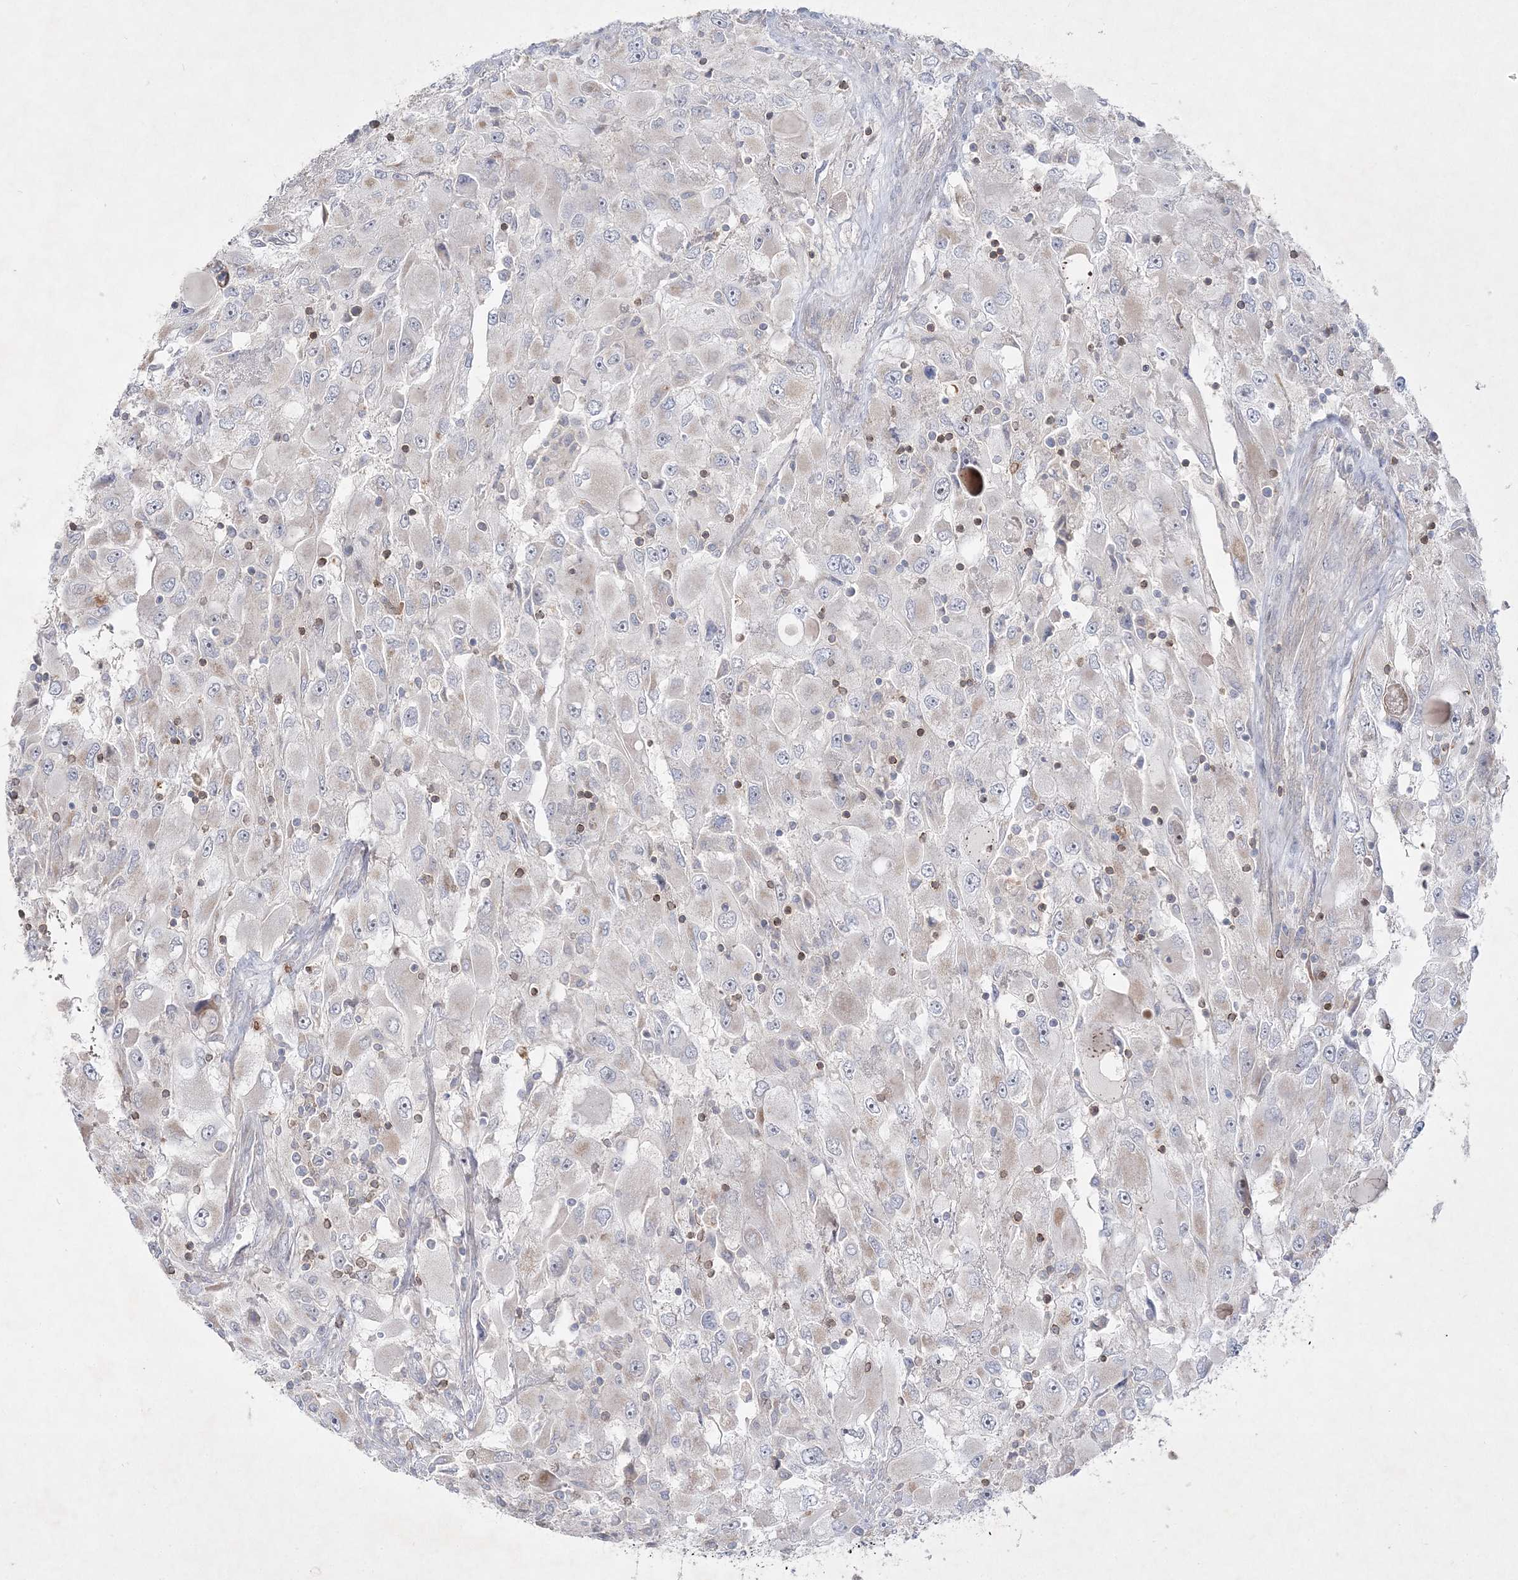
{"staining": {"intensity": "negative", "quantity": "none", "location": "none"}, "tissue": "renal cancer", "cell_type": "Tumor cells", "image_type": "cancer", "snomed": [{"axis": "morphology", "description": "Adenocarcinoma, NOS"}, {"axis": "topography", "description": "Kidney"}], "caption": "Image shows no protein positivity in tumor cells of adenocarcinoma (renal) tissue.", "gene": "CLNK", "patient": {"sex": "female", "age": 52}}